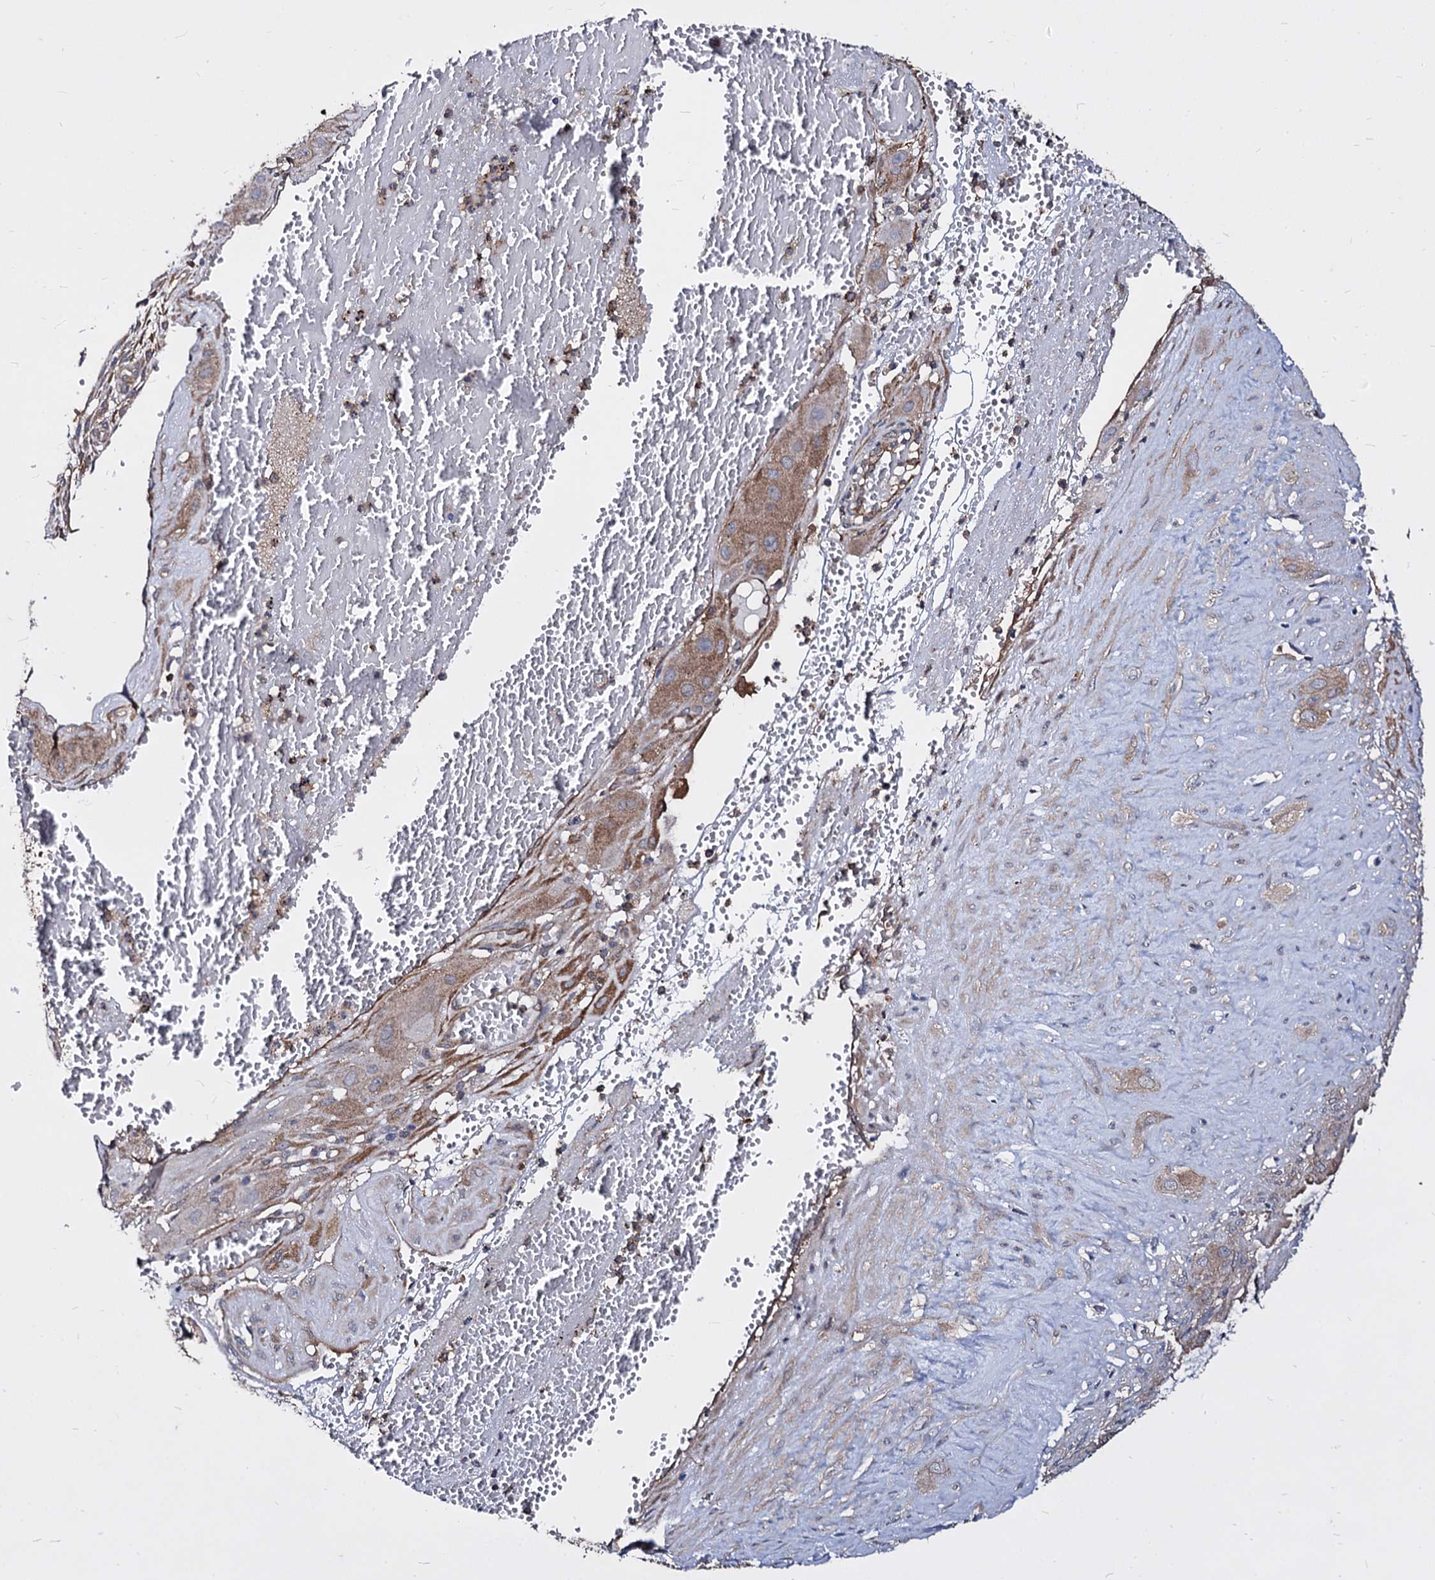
{"staining": {"intensity": "moderate", "quantity": ">75%", "location": "cytoplasmic/membranous"}, "tissue": "cervical cancer", "cell_type": "Tumor cells", "image_type": "cancer", "snomed": [{"axis": "morphology", "description": "Squamous cell carcinoma, NOS"}, {"axis": "topography", "description": "Cervix"}], "caption": "About >75% of tumor cells in squamous cell carcinoma (cervical) display moderate cytoplasmic/membranous protein positivity as visualized by brown immunohistochemical staining.", "gene": "NME1", "patient": {"sex": "female", "age": 34}}